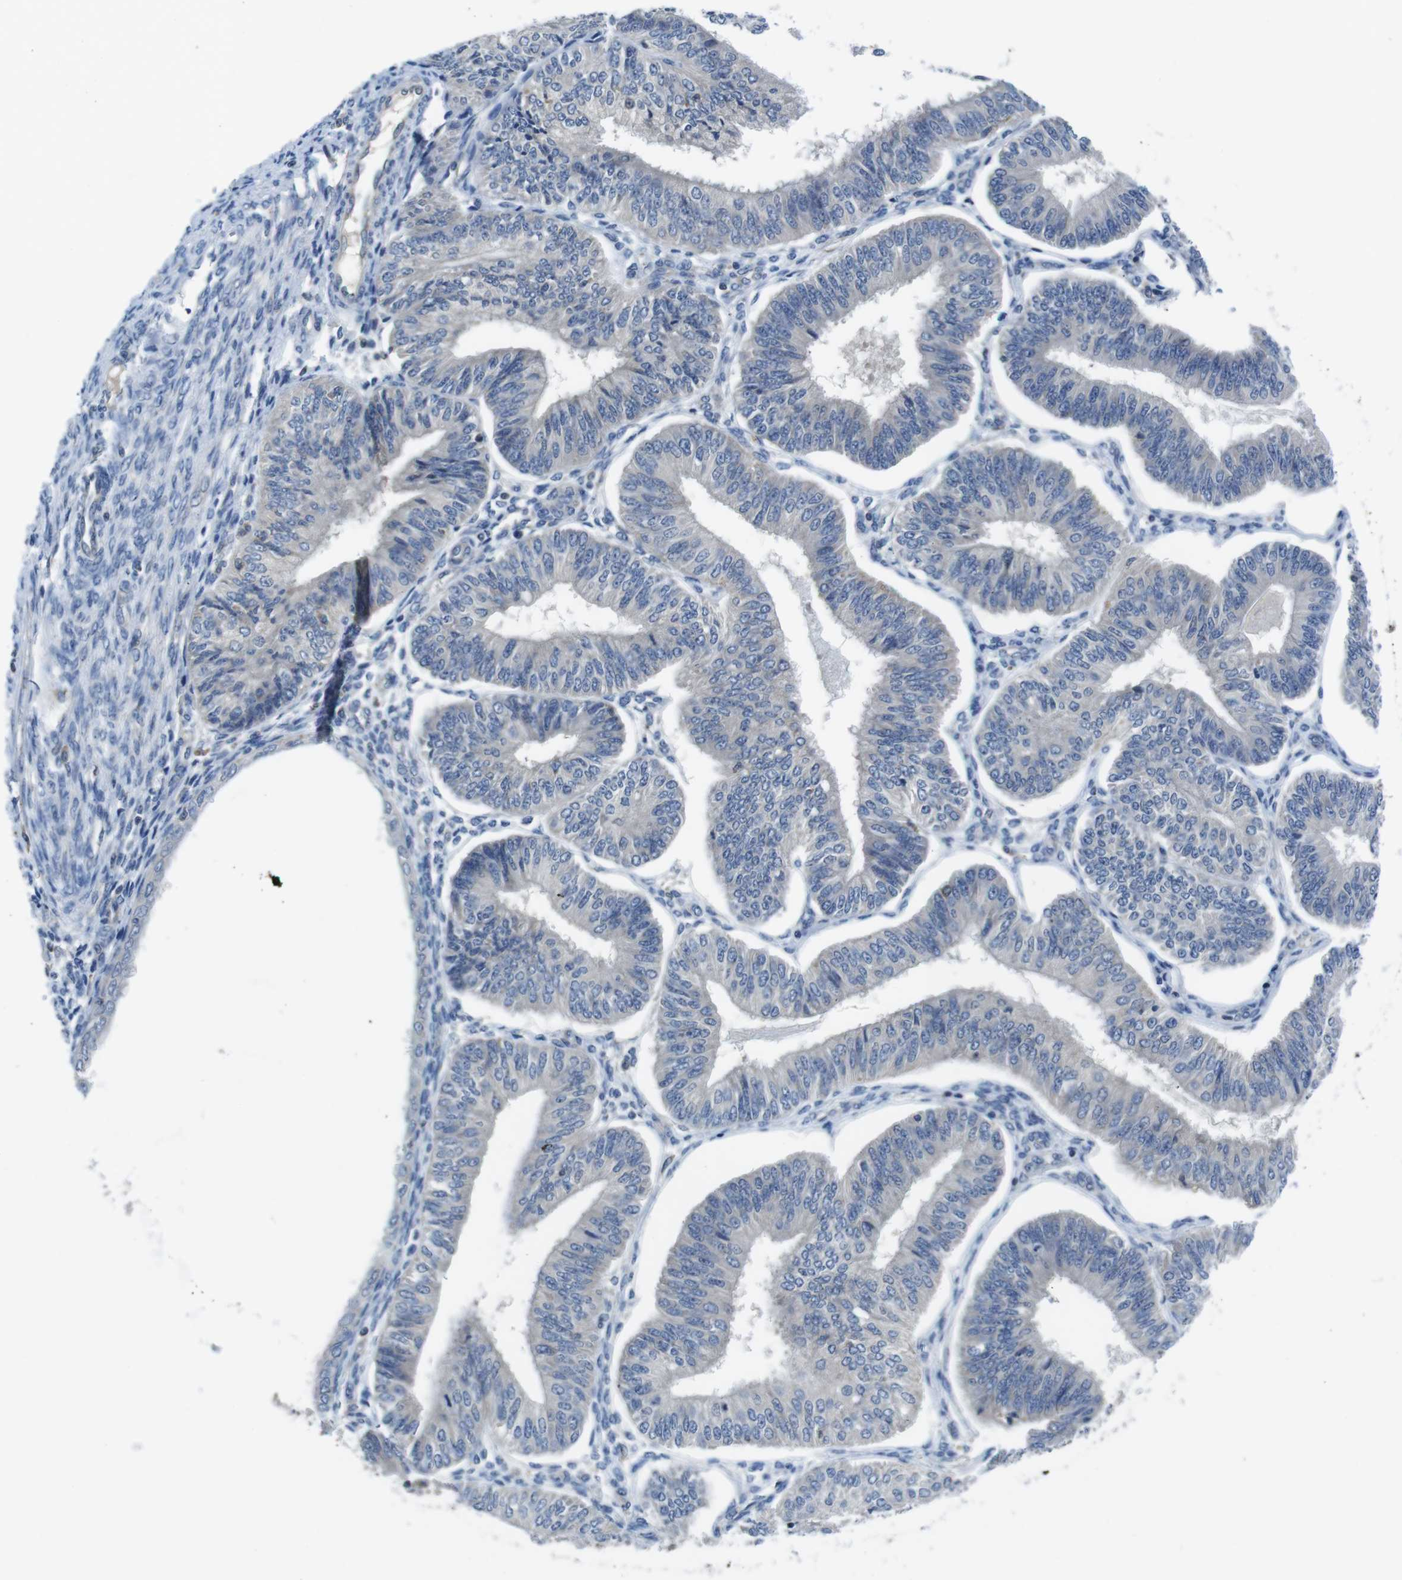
{"staining": {"intensity": "negative", "quantity": "none", "location": "none"}, "tissue": "endometrial cancer", "cell_type": "Tumor cells", "image_type": "cancer", "snomed": [{"axis": "morphology", "description": "Adenocarcinoma, NOS"}, {"axis": "topography", "description": "Endometrium"}], "caption": "Endometrial adenocarcinoma stained for a protein using immunohistochemistry reveals no positivity tumor cells.", "gene": "PIK3CD", "patient": {"sex": "female", "age": 58}}